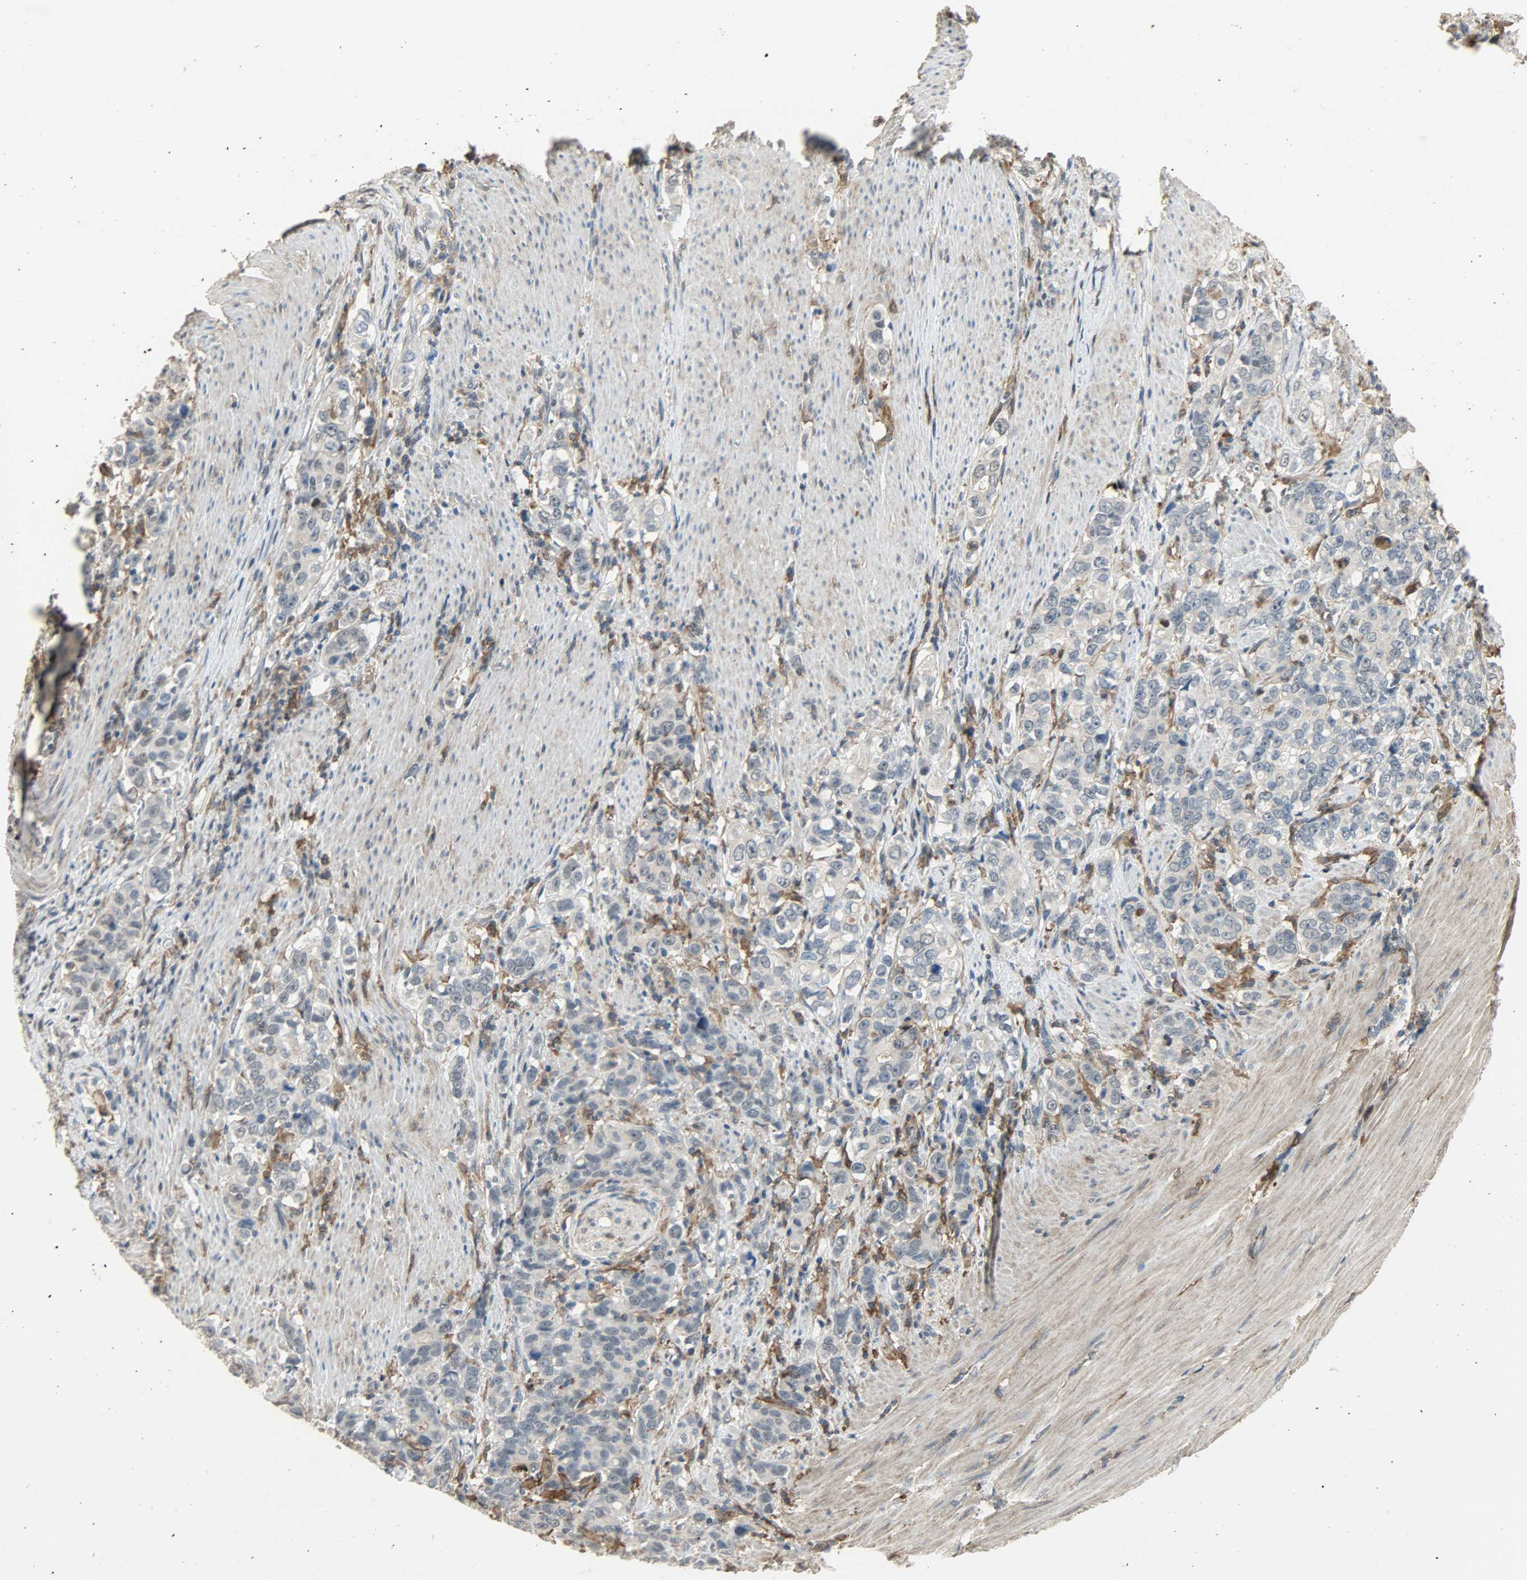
{"staining": {"intensity": "negative", "quantity": "none", "location": "none"}, "tissue": "stomach cancer", "cell_type": "Tumor cells", "image_type": "cancer", "snomed": [{"axis": "morphology", "description": "Adenocarcinoma, NOS"}, {"axis": "topography", "description": "Stomach, lower"}], "caption": "IHC image of human stomach cancer stained for a protein (brown), which exhibits no expression in tumor cells. (Brightfield microscopy of DAB IHC at high magnification).", "gene": "SKAP2", "patient": {"sex": "female", "age": 72}}